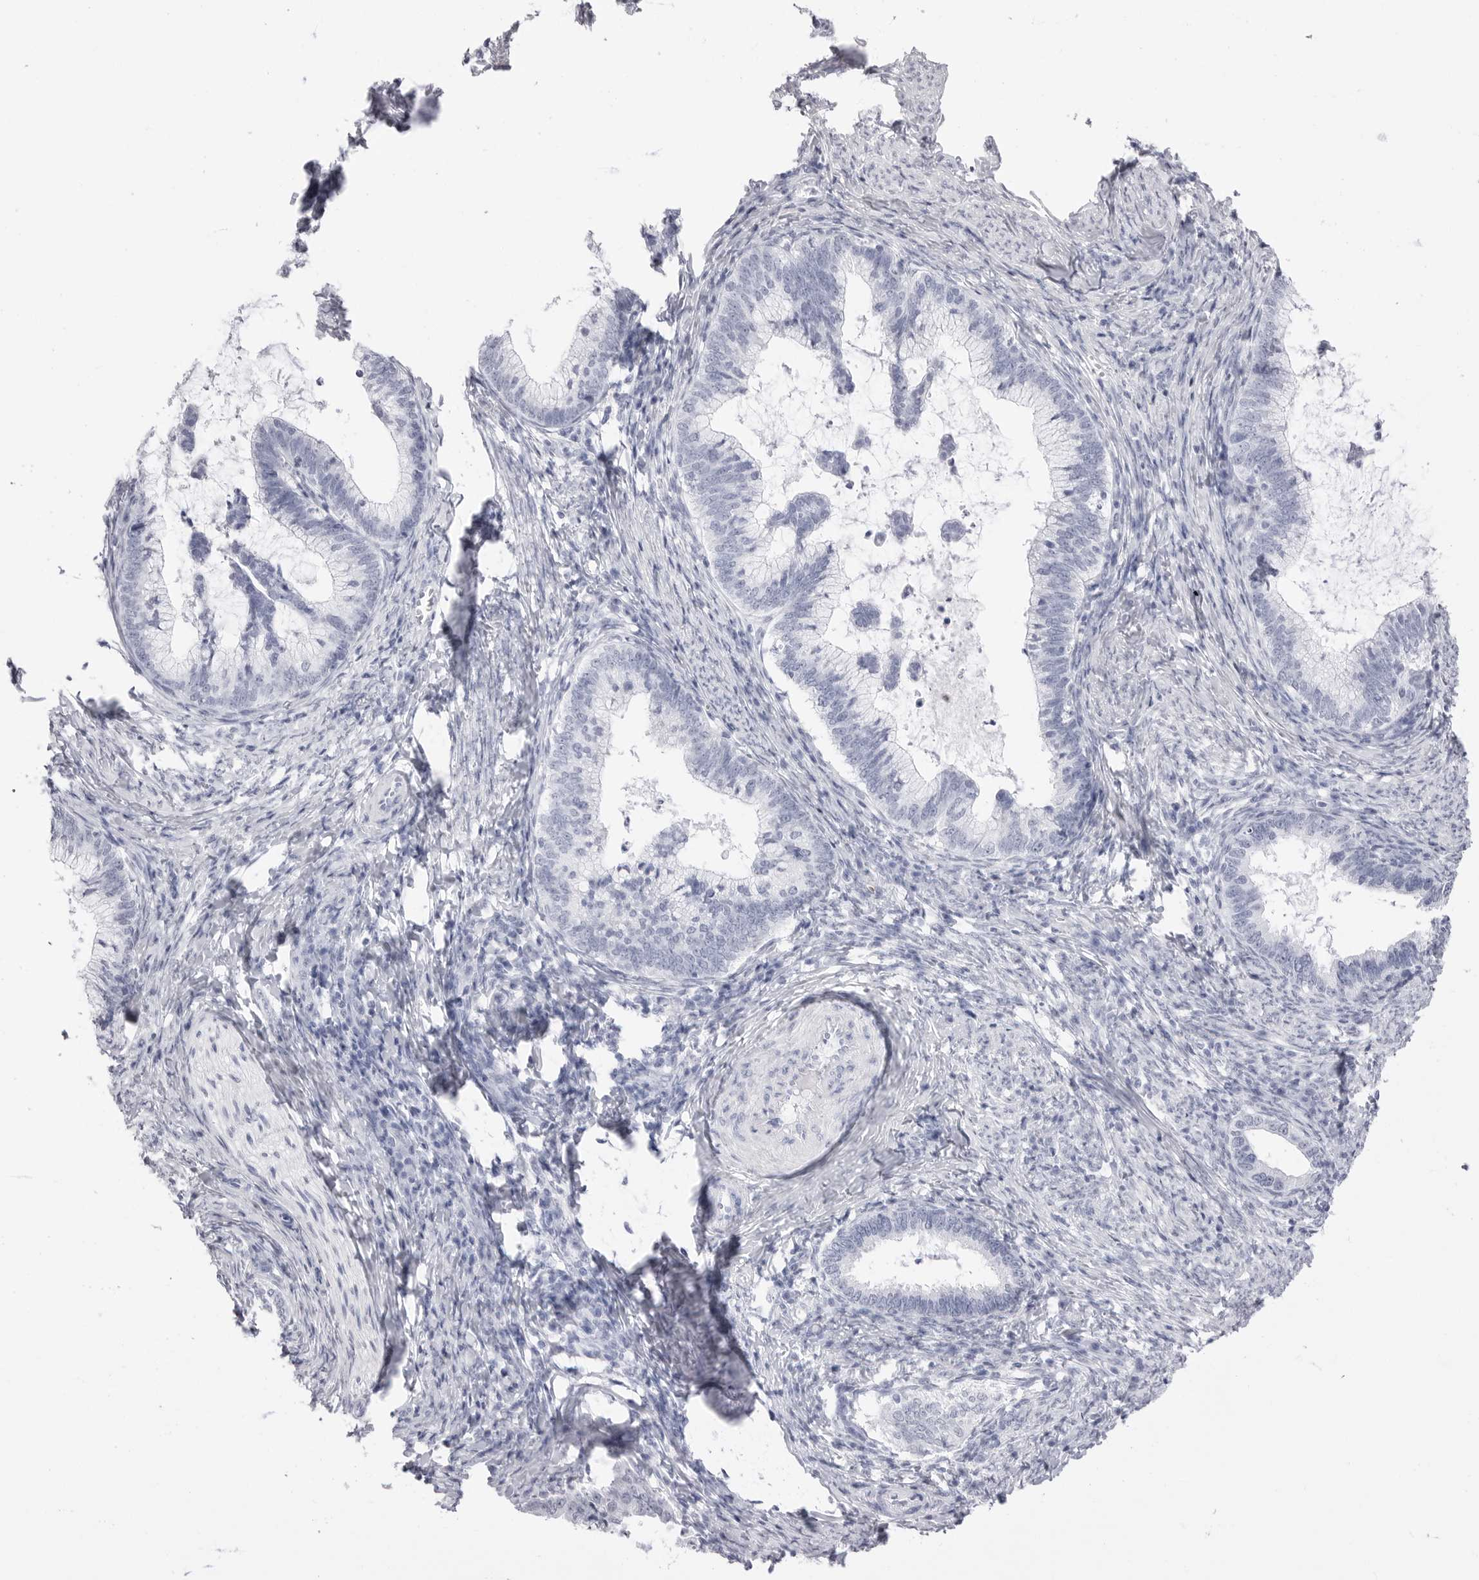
{"staining": {"intensity": "negative", "quantity": "none", "location": "none"}, "tissue": "cervical cancer", "cell_type": "Tumor cells", "image_type": "cancer", "snomed": [{"axis": "morphology", "description": "Adenocarcinoma, NOS"}, {"axis": "topography", "description": "Cervix"}], "caption": "DAB (3,3'-diaminobenzidine) immunohistochemical staining of cervical adenocarcinoma shows no significant expression in tumor cells. (DAB (3,3'-diaminobenzidine) IHC, high magnification).", "gene": "TSSK1B", "patient": {"sex": "female", "age": 36}}